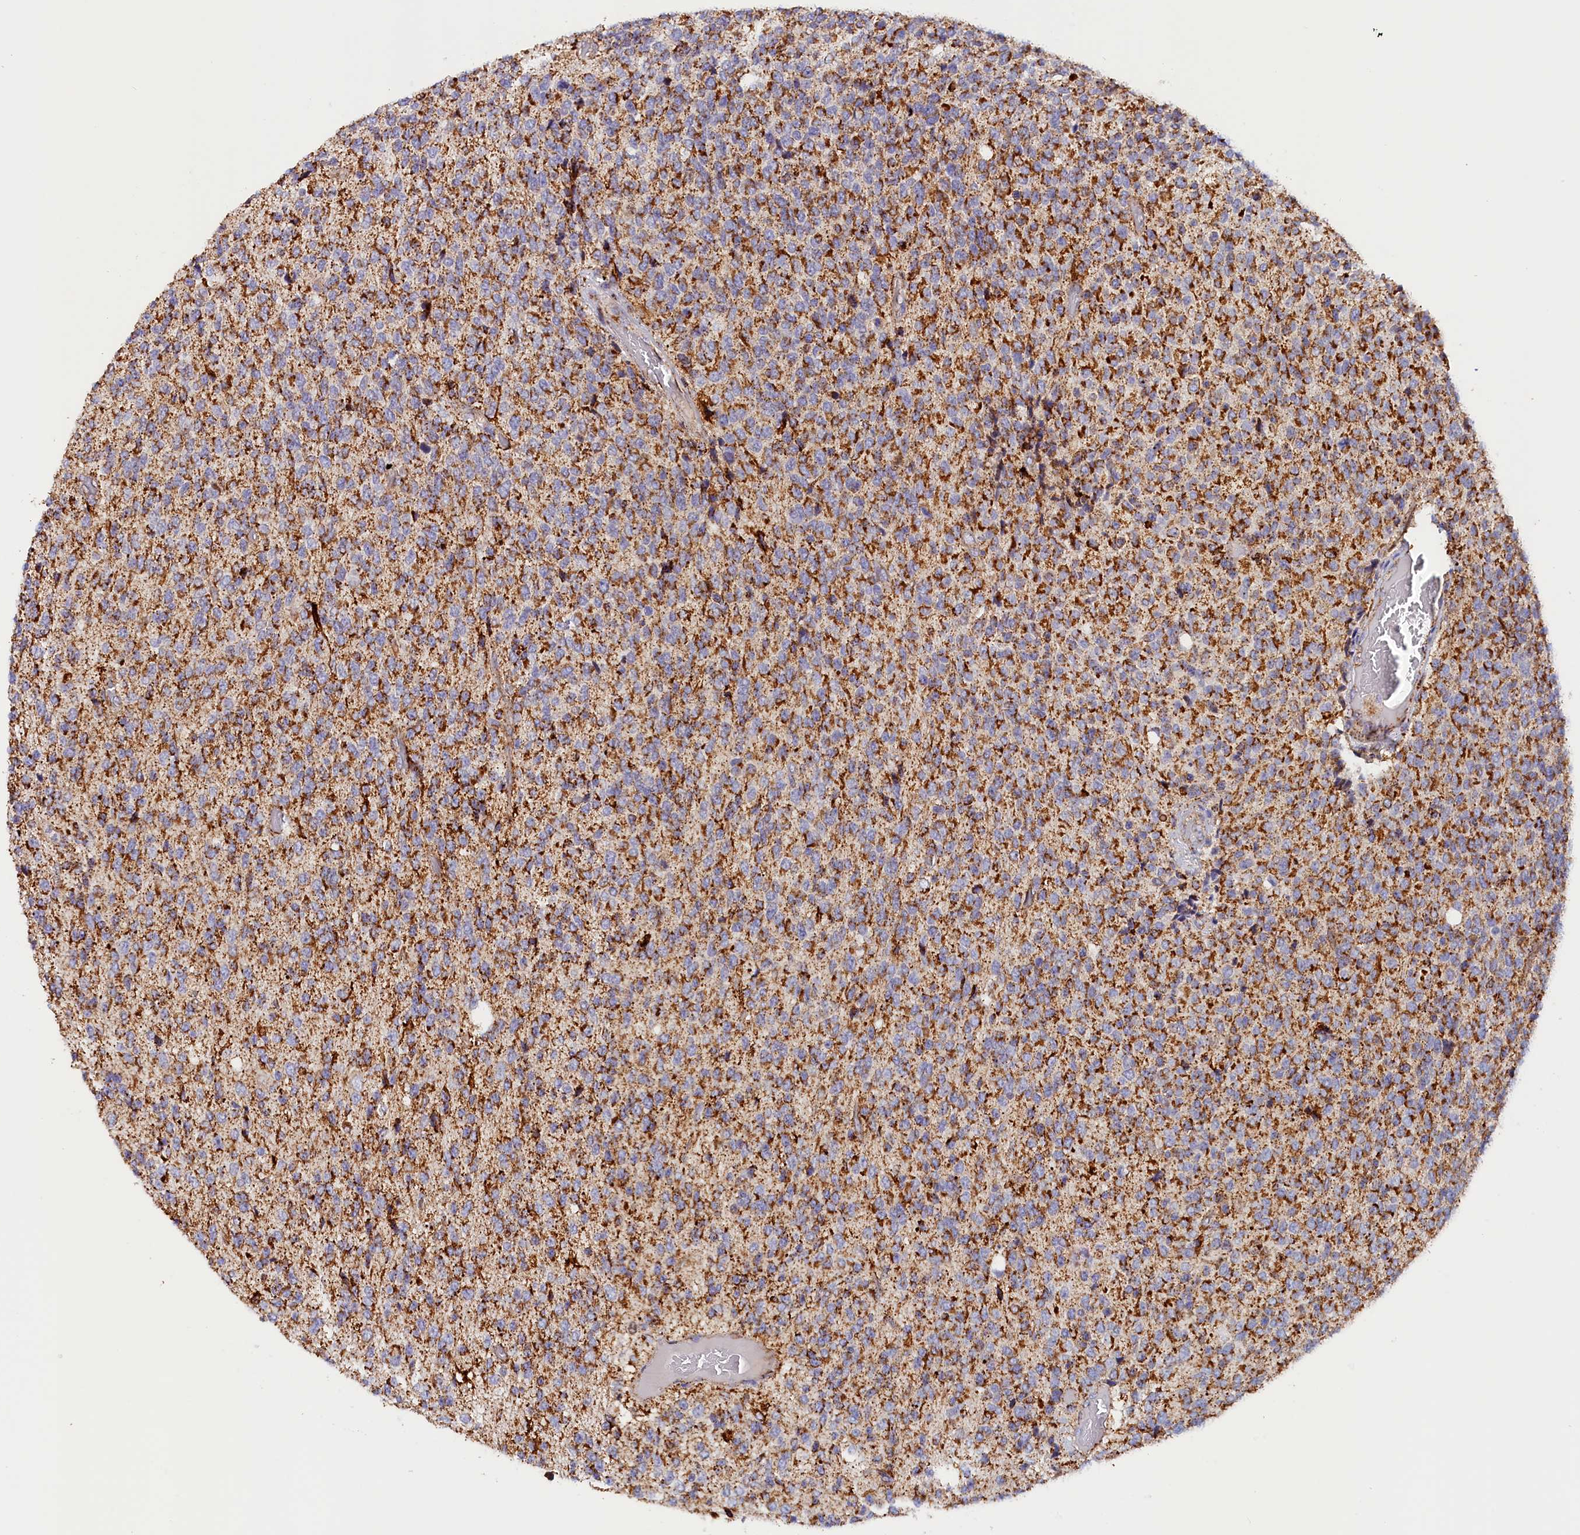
{"staining": {"intensity": "strong", "quantity": "25%-75%", "location": "cytoplasmic/membranous"}, "tissue": "glioma", "cell_type": "Tumor cells", "image_type": "cancer", "snomed": [{"axis": "morphology", "description": "Glioma, malignant, High grade"}, {"axis": "topography", "description": "pancreas cauda"}], "caption": "Glioma tissue displays strong cytoplasmic/membranous staining in about 25%-75% of tumor cells, visualized by immunohistochemistry.", "gene": "AKTIP", "patient": {"sex": "male", "age": 60}}